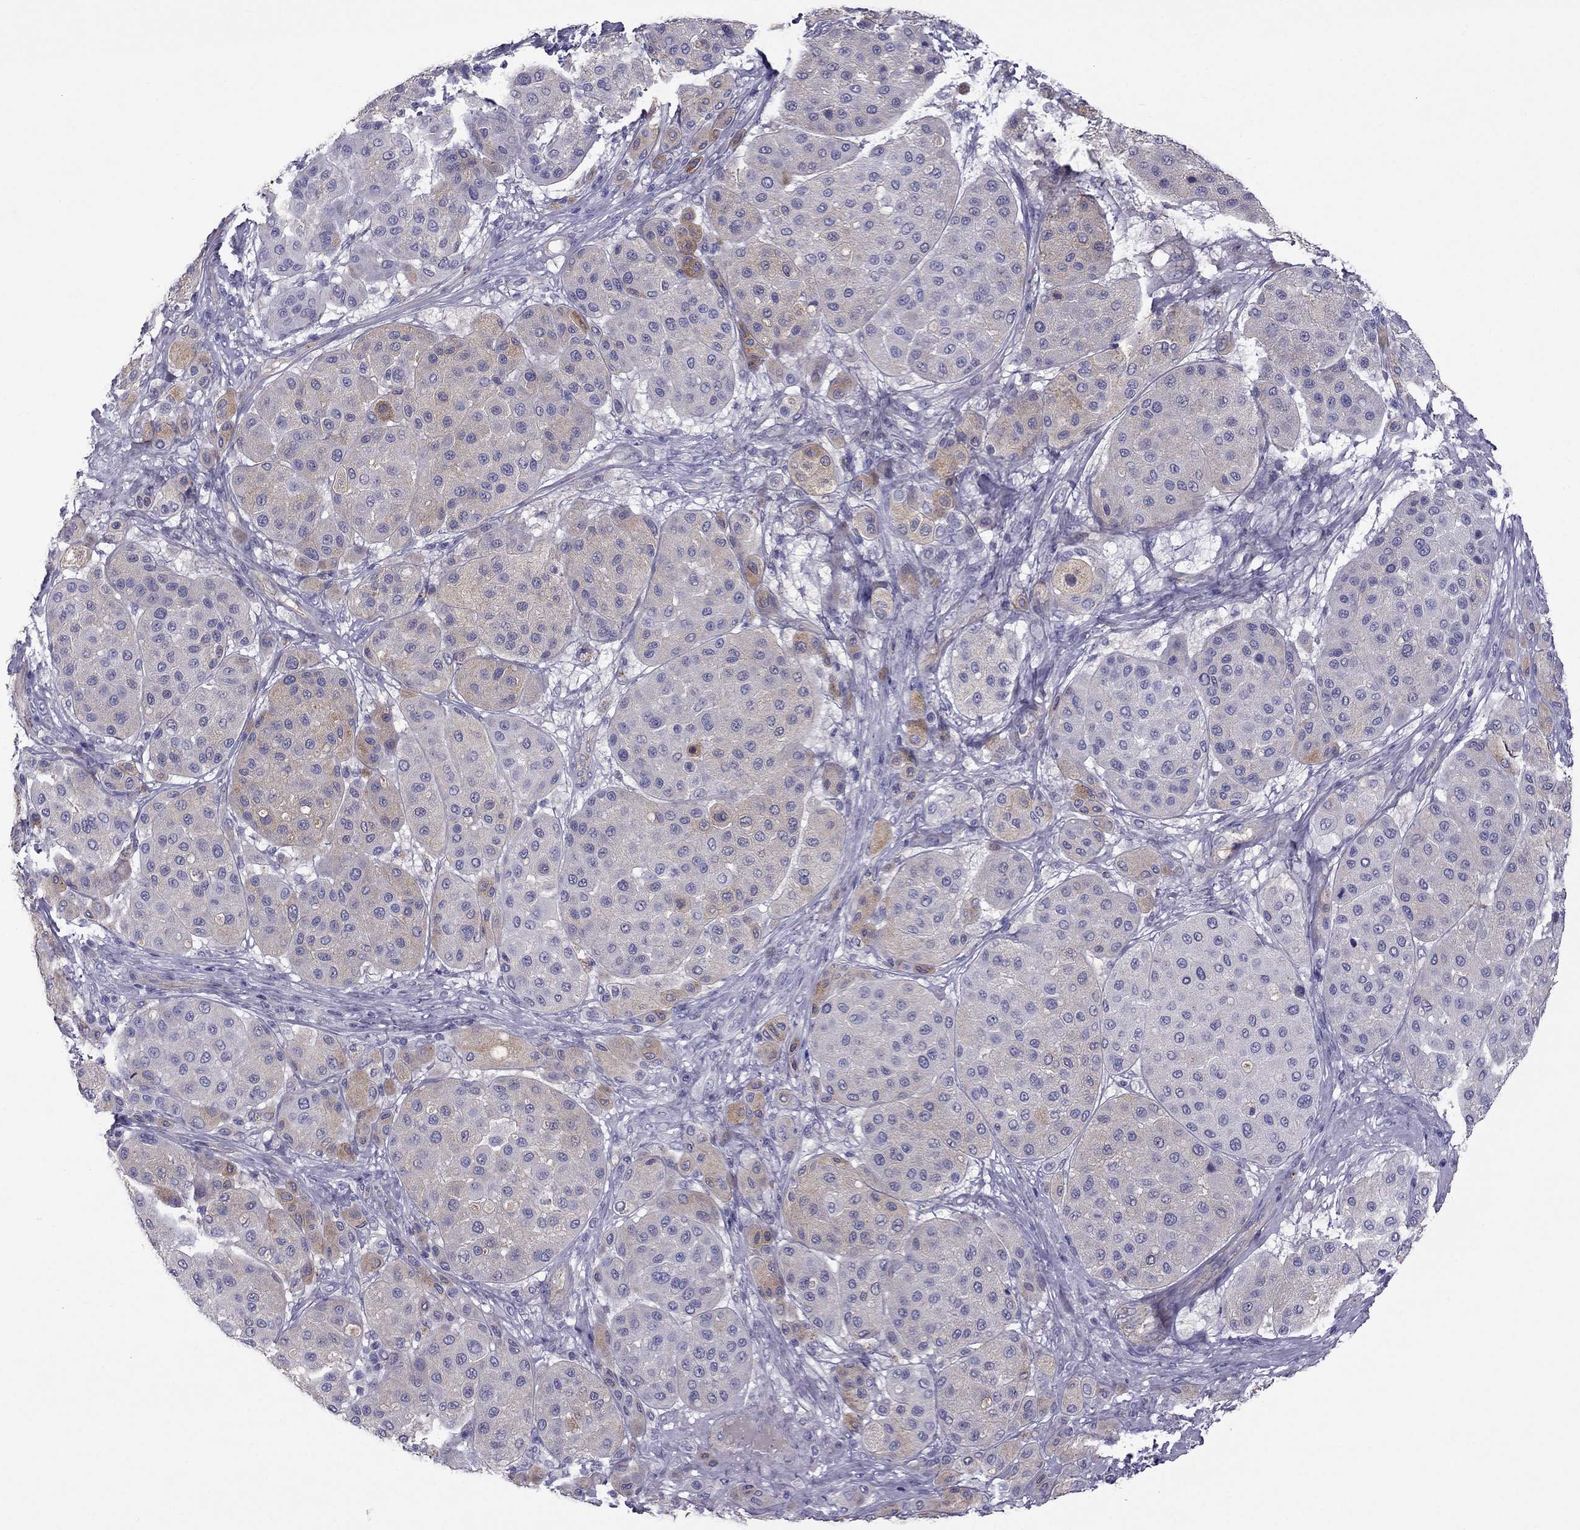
{"staining": {"intensity": "weak", "quantity": "25%-75%", "location": "cytoplasmic/membranous"}, "tissue": "melanoma", "cell_type": "Tumor cells", "image_type": "cancer", "snomed": [{"axis": "morphology", "description": "Malignant melanoma, Metastatic site"}, {"axis": "topography", "description": "Smooth muscle"}], "caption": "The immunohistochemical stain highlights weak cytoplasmic/membranous expression in tumor cells of malignant melanoma (metastatic site) tissue. (Brightfield microscopy of DAB IHC at high magnification).", "gene": "STOML3", "patient": {"sex": "male", "age": 41}}